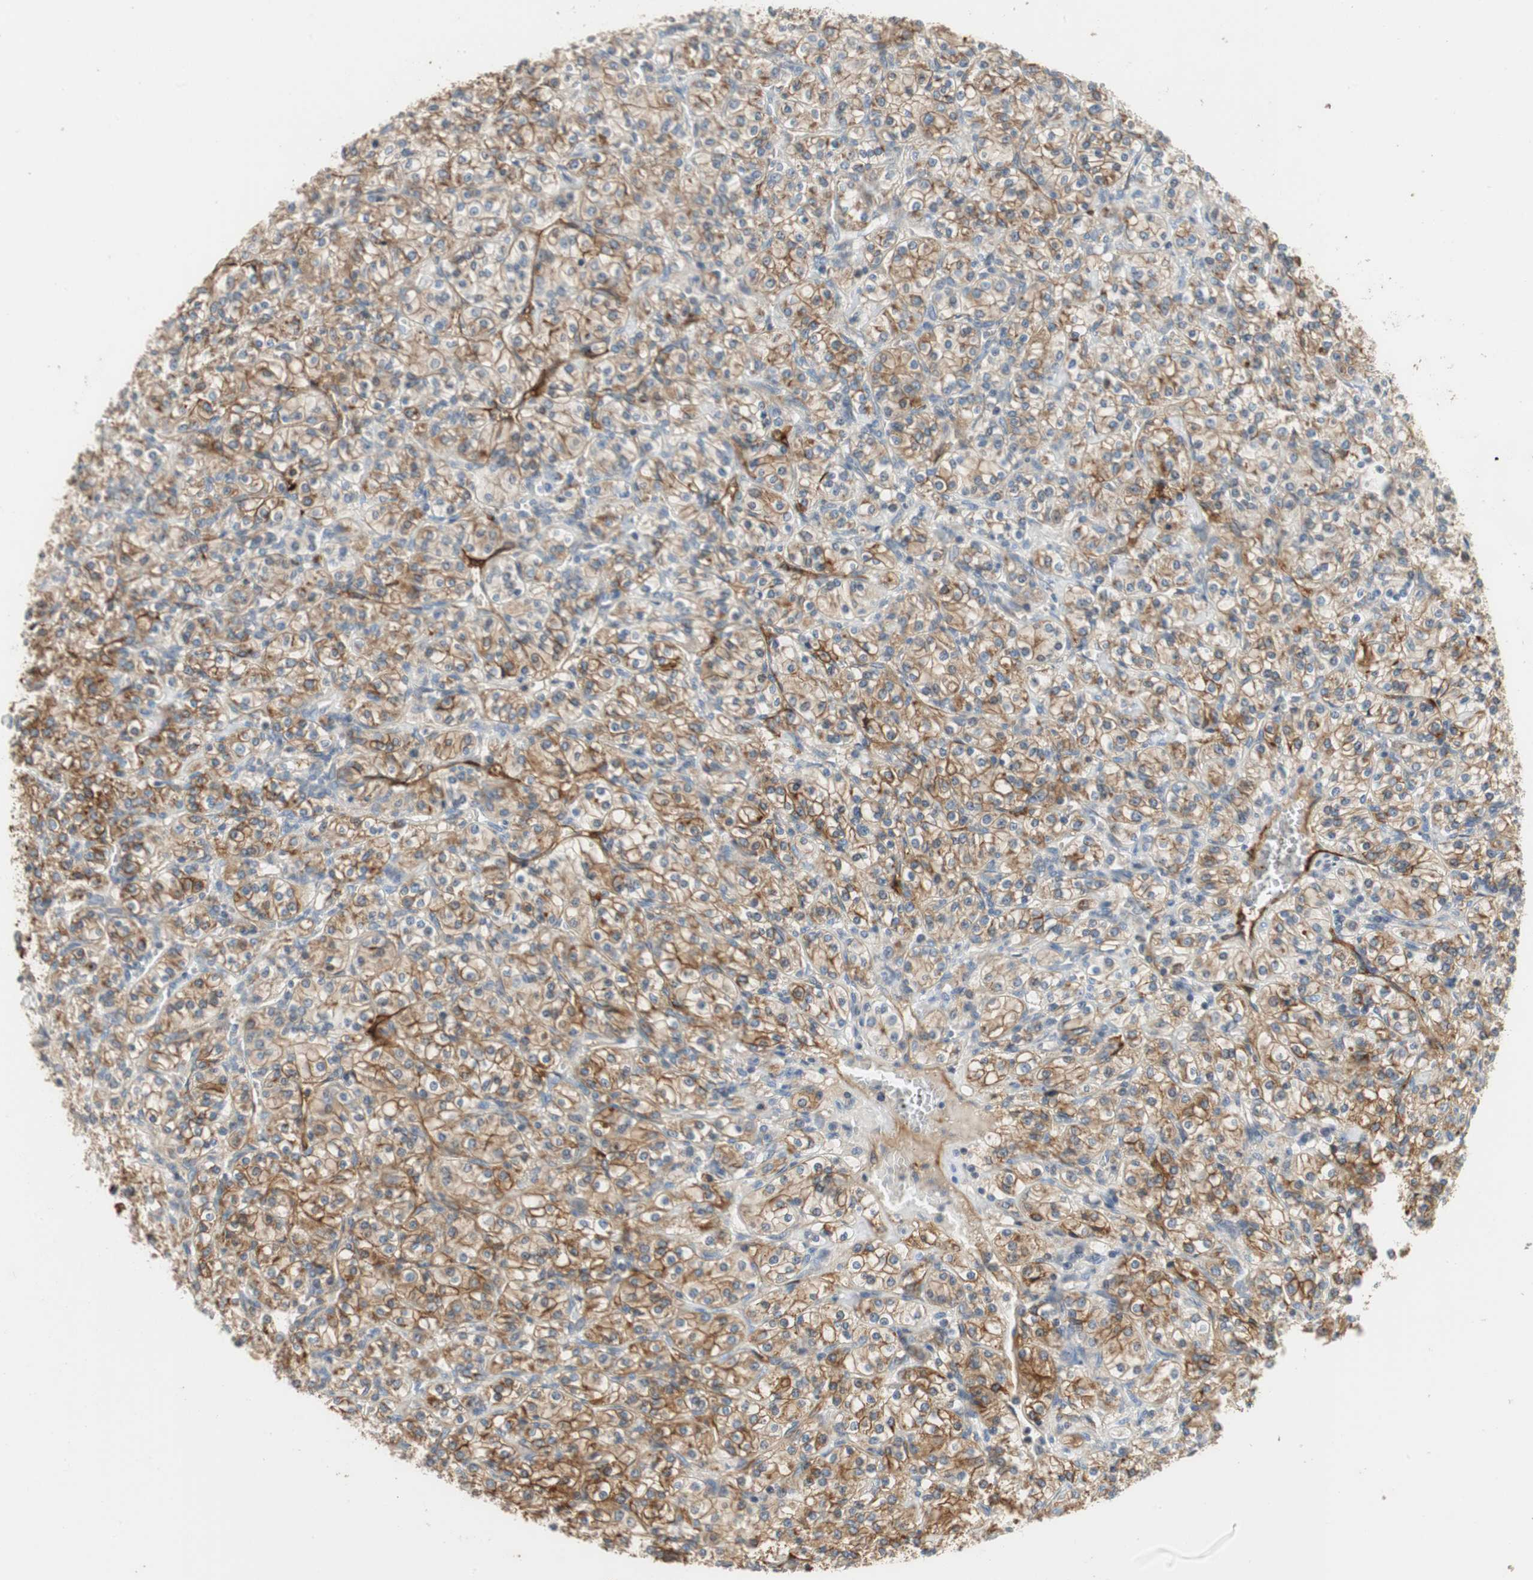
{"staining": {"intensity": "moderate", "quantity": ">75%", "location": "cytoplasmic/membranous"}, "tissue": "renal cancer", "cell_type": "Tumor cells", "image_type": "cancer", "snomed": [{"axis": "morphology", "description": "Adenocarcinoma, NOS"}, {"axis": "topography", "description": "Kidney"}], "caption": "Renal adenocarcinoma tissue exhibits moderate cytoplasmic/membranous positivity in about >75% of tumor cells, visualized by immunohistochemistry.", "gene": "ALPL", "patient": {"sex": "male", "age": 77}}